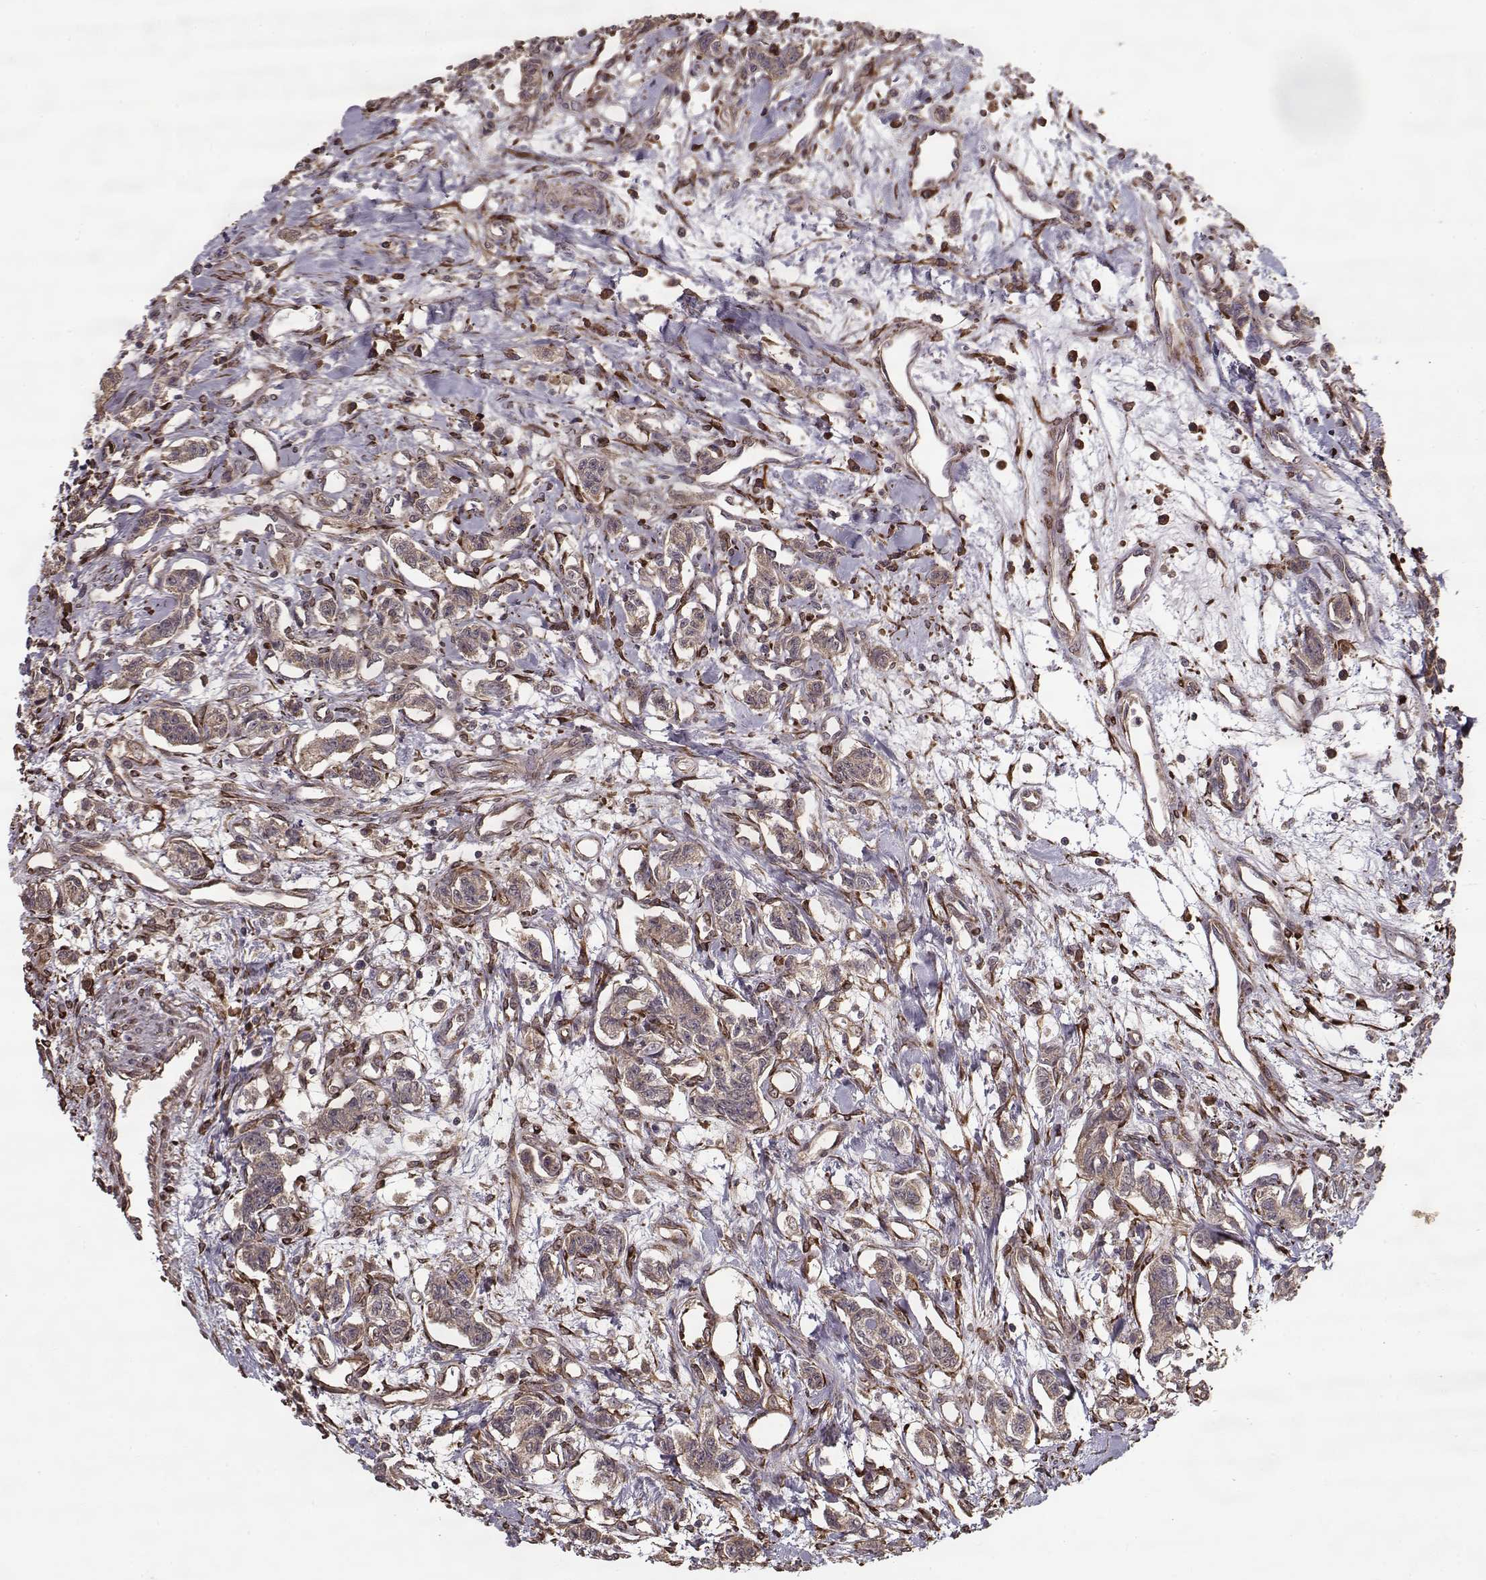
{"staining": {"intensity": "weak", "quantity": ">75%", "location": "cytoplasmic/membranous"}, "tissue": "carcinoid", "cell_type": "Tumor cells", "image_type": "cancer", "snomed": [{"axis": "morphology", "description": "Carcinoid, malignant, NOS"}, {"axis": "topography", "description": "Kidney"}], "caption": "Tumor cells exhibit low levels of weak cytoplasmic/membranous staining in about >75% of cells in human malignant carcinoid. The protein is stained brown, and the nuclei are stained in blue (DAB IHC with brightfield microscopy, high magnification).", "gene": "IMMP1L", "patient": {"sex": "female", "age": 41}}